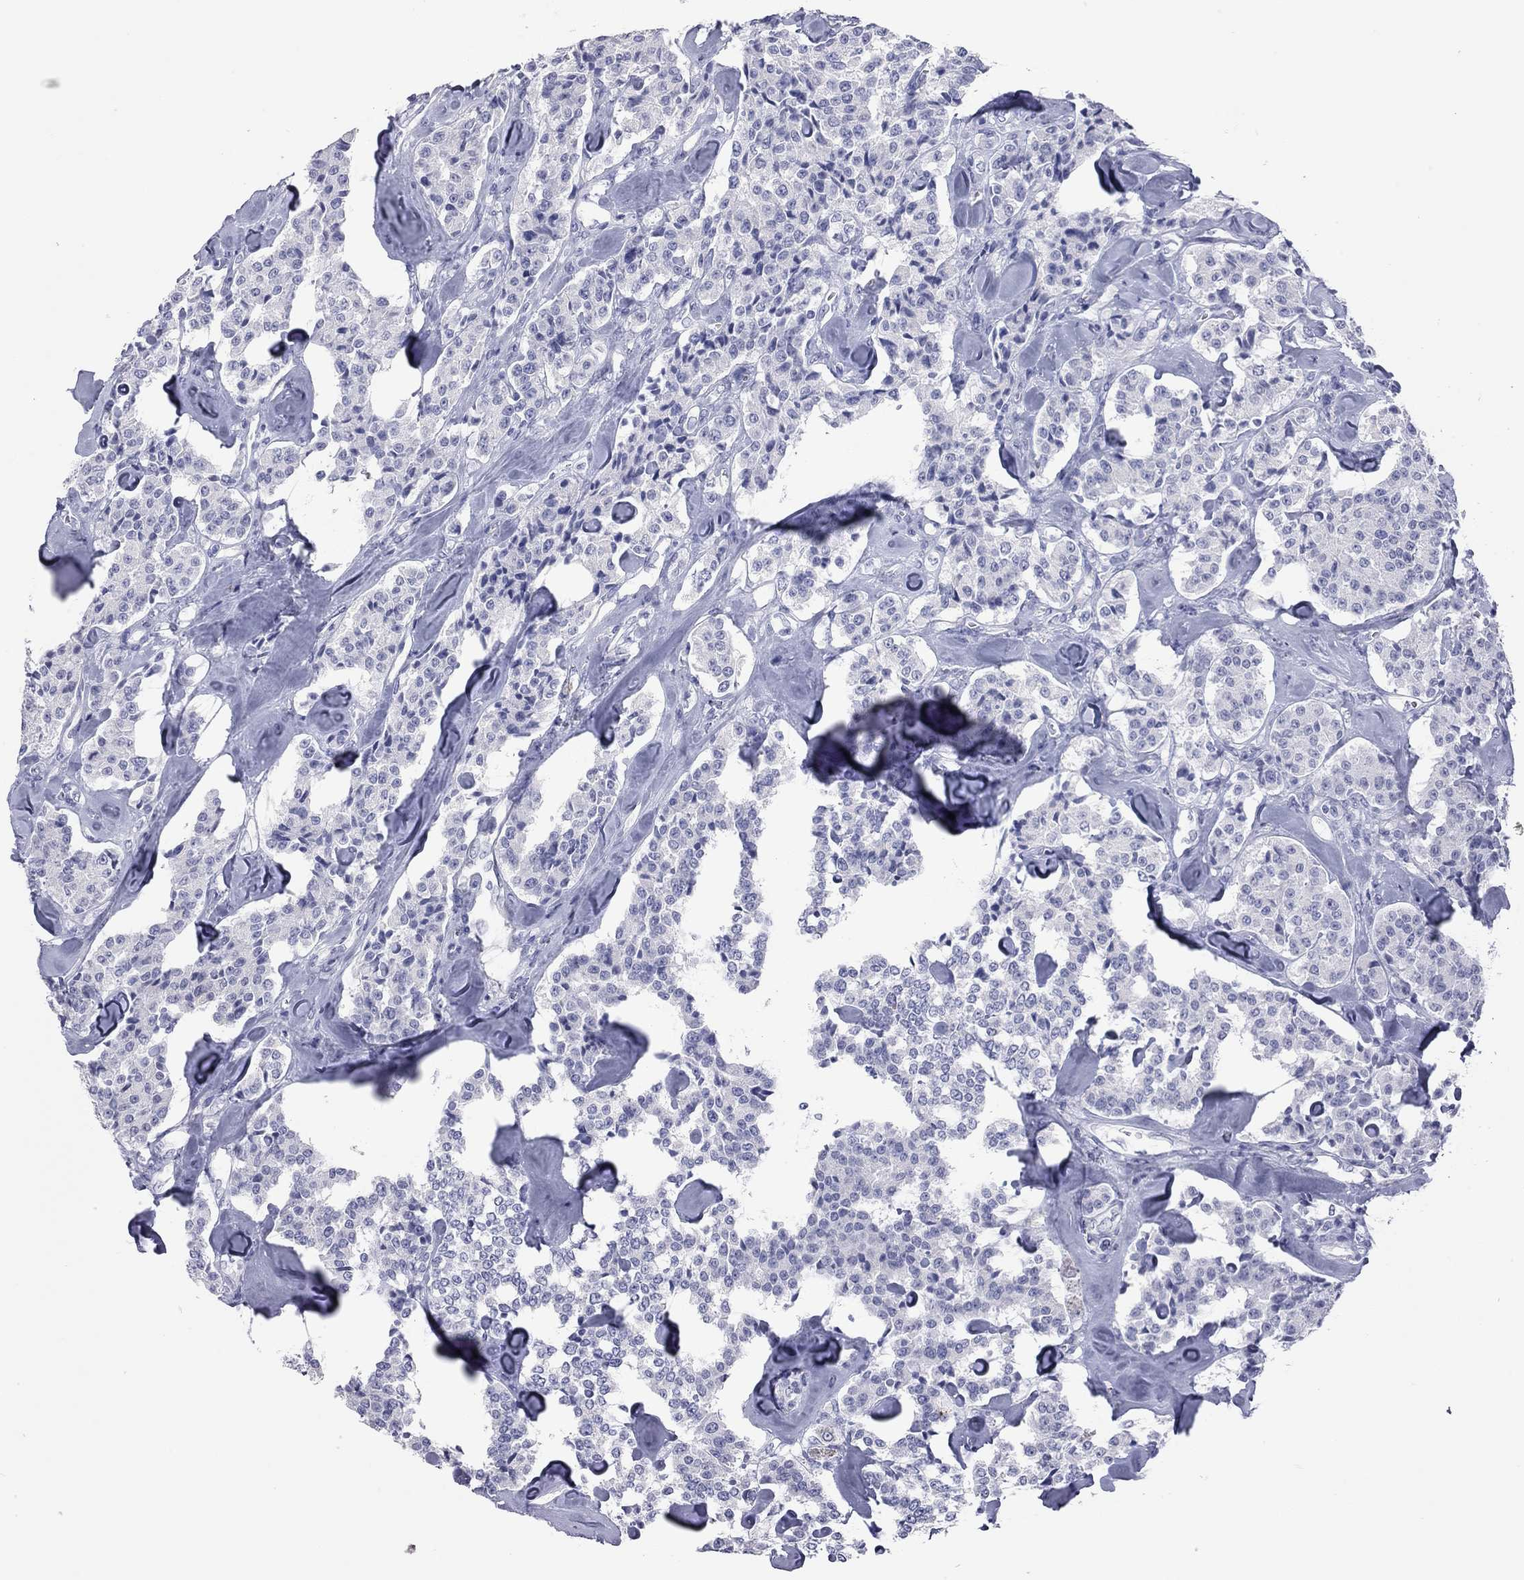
{"staining": {"intensity": "negative", "quantity": "none", "location": "none"}, "tissue": "carcinoid", "cell_type": "Tumor cells", "image_type": "cancer", "snomed": [{"axis": "morphology", "description": "Carcinoid, malignant, NOS"}, {"axis": "topography", "description": "Pancreas"}], "caption": "Human carcinoid stained for a protein using immunohistochemistry (IHC) reveals no expression in tumor cells.", "gene": "AK8", "patient": {"sex": "male", "age": 41}}